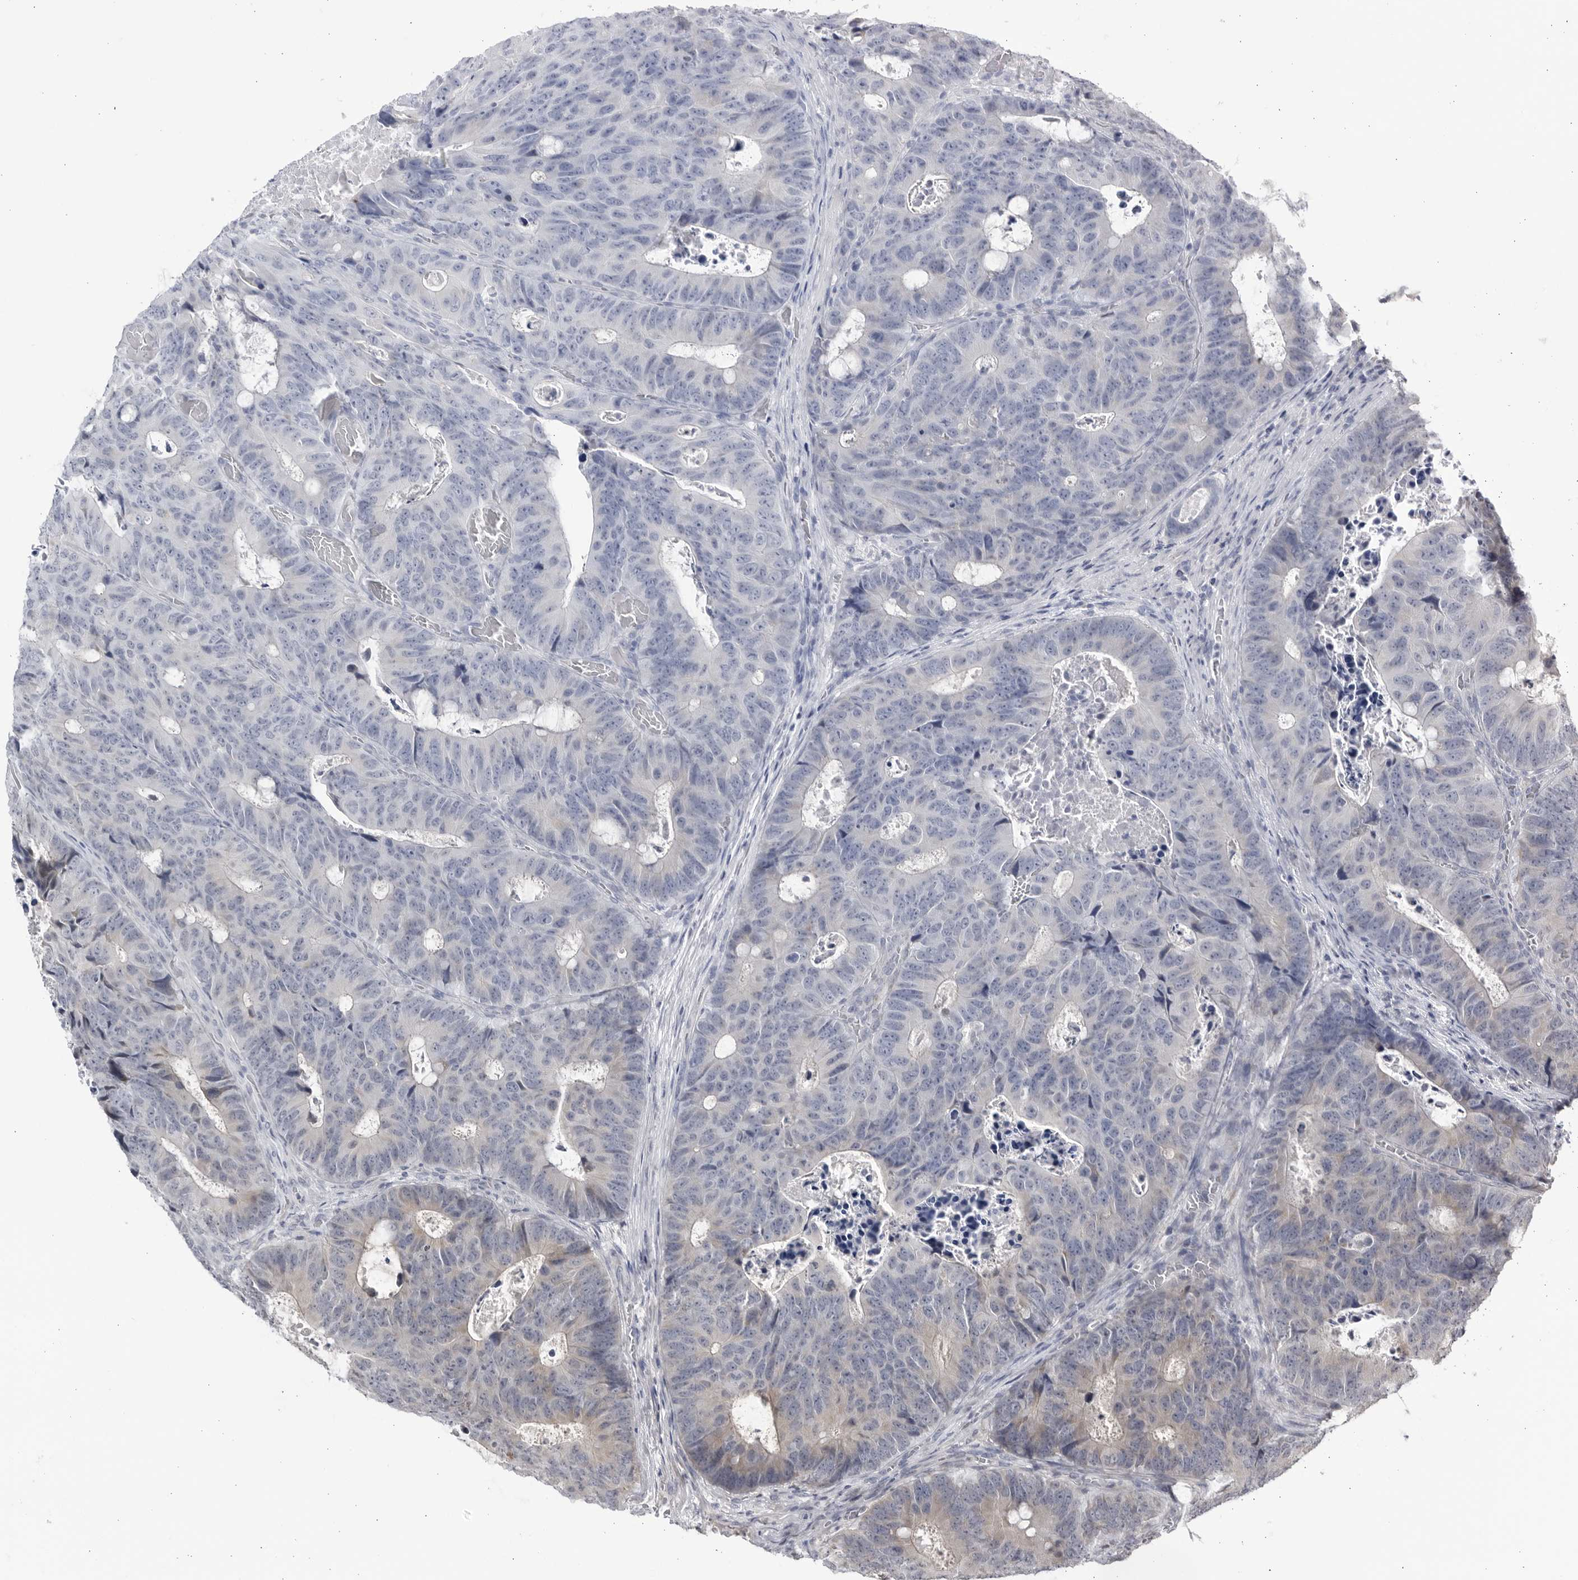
{"staining": {"intensity": "weak", "quantity": "<25%", "location": "cytoplasmic/membranous"}, "tissue": "colorectal cancer", "cell_type": "Tumor cells", "image_type": "cancer", "snomed": [{"axis": "morphology", "description": "Adenocarcinoma, NOS"}, {"axis": "topography", "description": "Colon"}], "caption": "Immunohistochemical staining of human colorectal adenocarcinoma exhibits no significant staining in tumor cells. The staining is performed using DAB brown chromogen with nuclei counter-stained in using hematoxylin.", "gene": "CNBD1", "patient": {"sex": "male", "age": 87}}